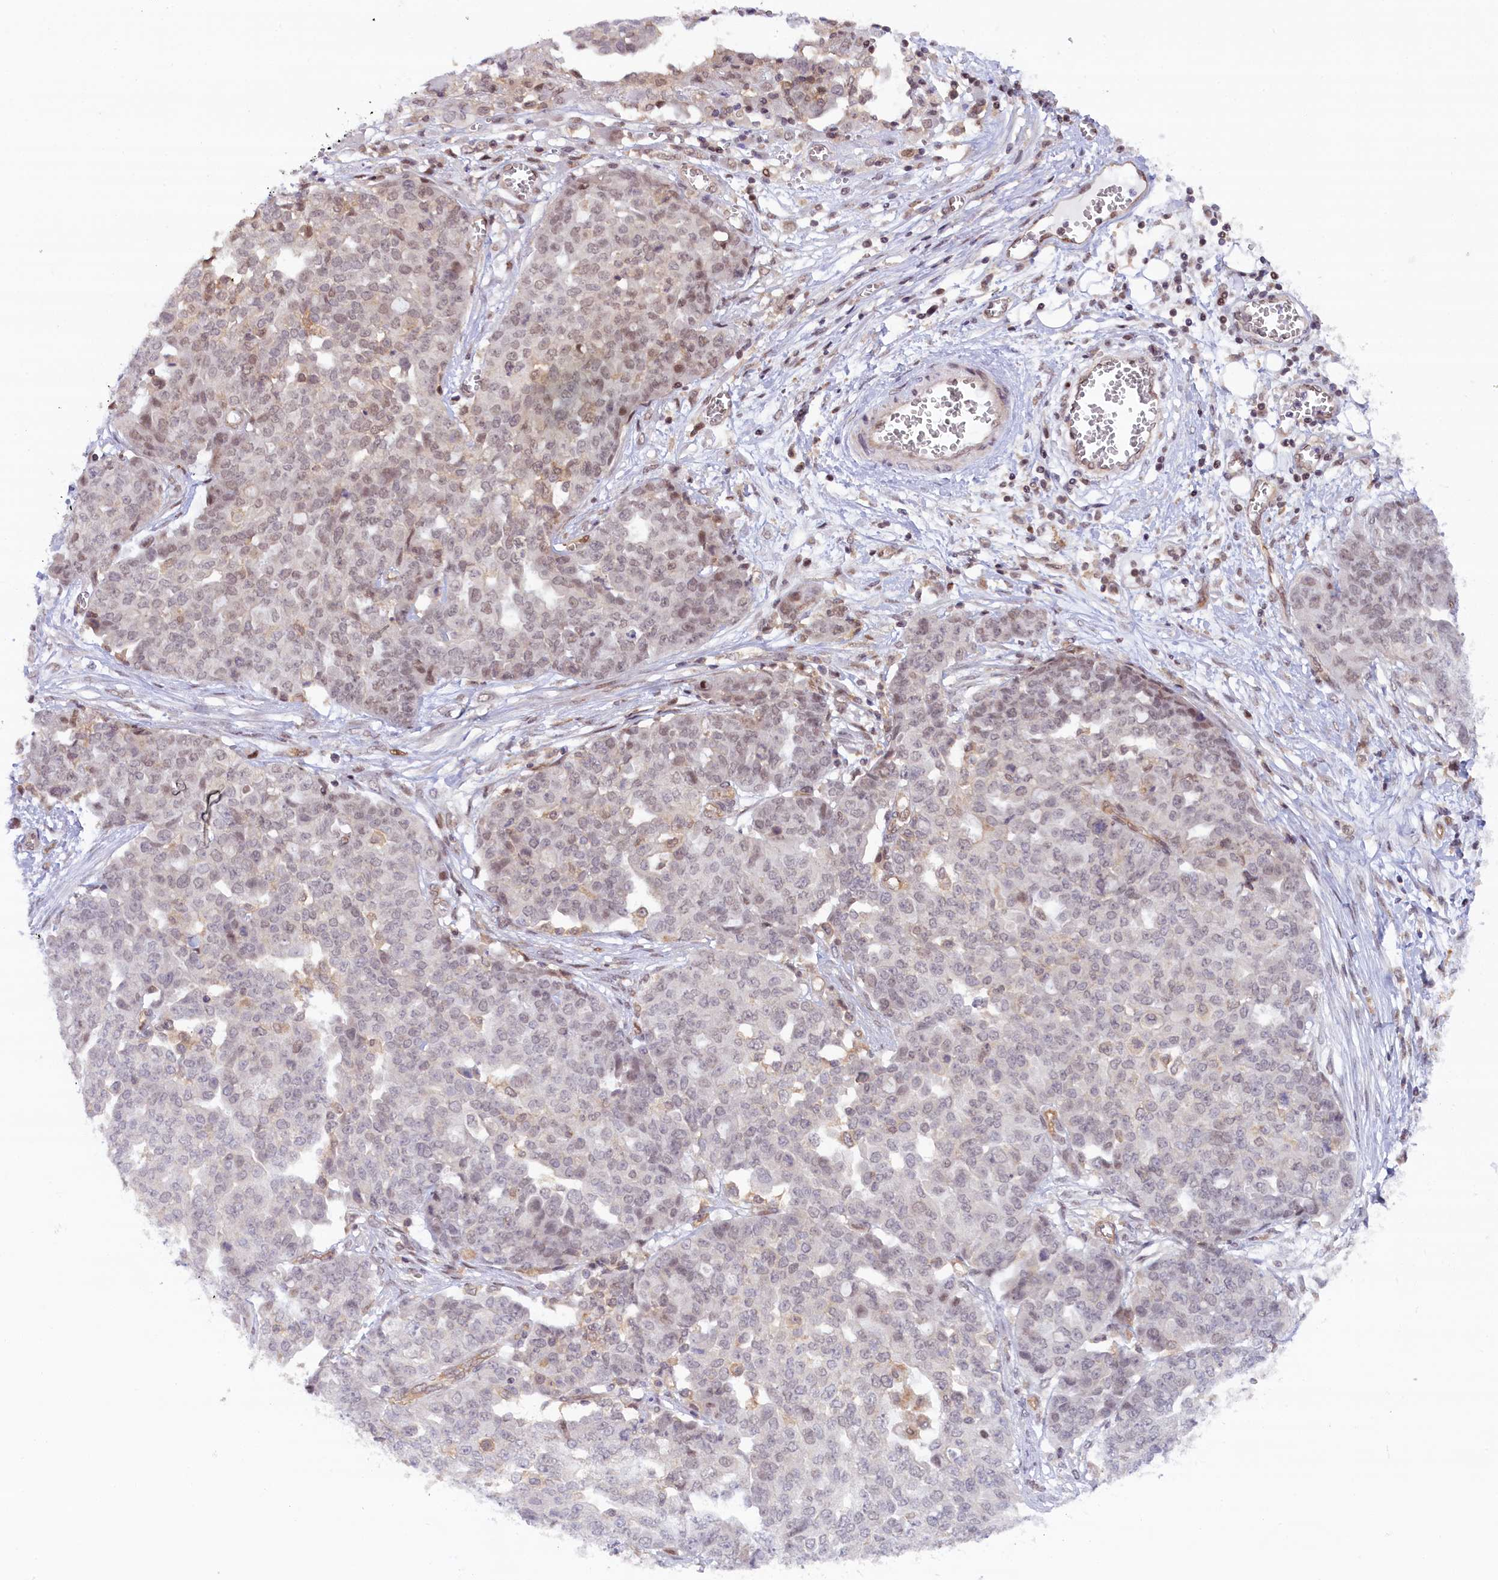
{"staining": {"intensity": "weak", "quantity": "<25%", "location": "nuclear"}, "tissue": "ovarian cancer", "cell_type": "Tumor cells", "image_type": "cancer", "snomed": [{"axis": "morphology", "description": "Cystadenocarcinoma, serous, NOS"}, {"axis": "topography", "description": "Soft tissue"}, {"axis": "topography", "description": "Ovary"}], "caption": "Ovarian serous cystadenocarcinoma stained for a protein using IHC reveals no staining tumor cells.", "gene": "FCHO1", "patient": {"sex": "female", "age": 57}}